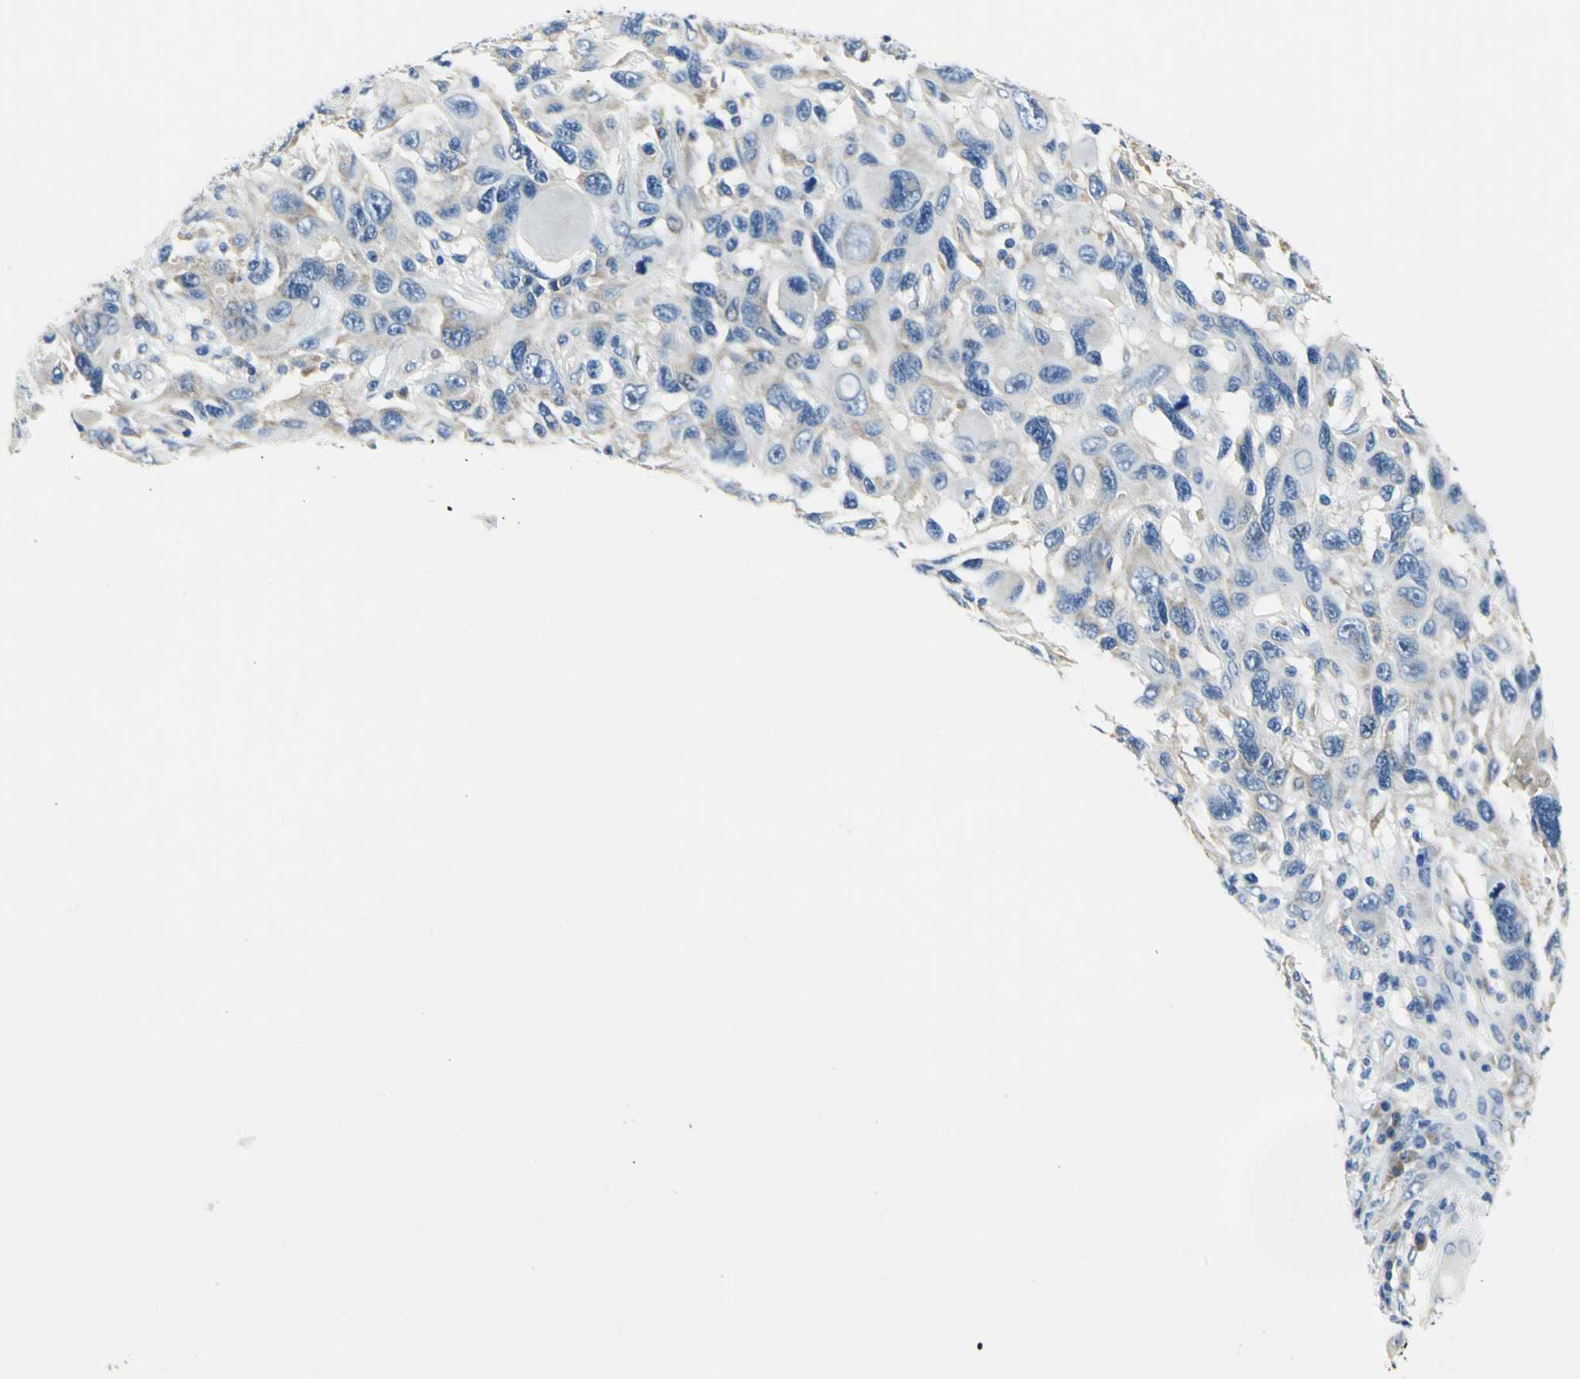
{"staining": {"intensity": "weak", "quantity": "25%-75%", "location": "cytoplasmic/membranous"}, "tissue": "melanoma", "cell_type": "Tumor cells", "image_type": "cancer", "snomed": [{"axis": "morphology", "description": "Malignant melanoma, NOS"}, {"axis": "topography", "description": "Skin"}], "caption": "IHC of human melanoma shows low levels of weak cytoplasmic/membranous positivity in about 25%-75% of tumor cells. (brown staining indicates protein expression, while blue staining denotes nuclei).", "gene": "TRIM25", "patient": {"sex": "male", "age": 53}}